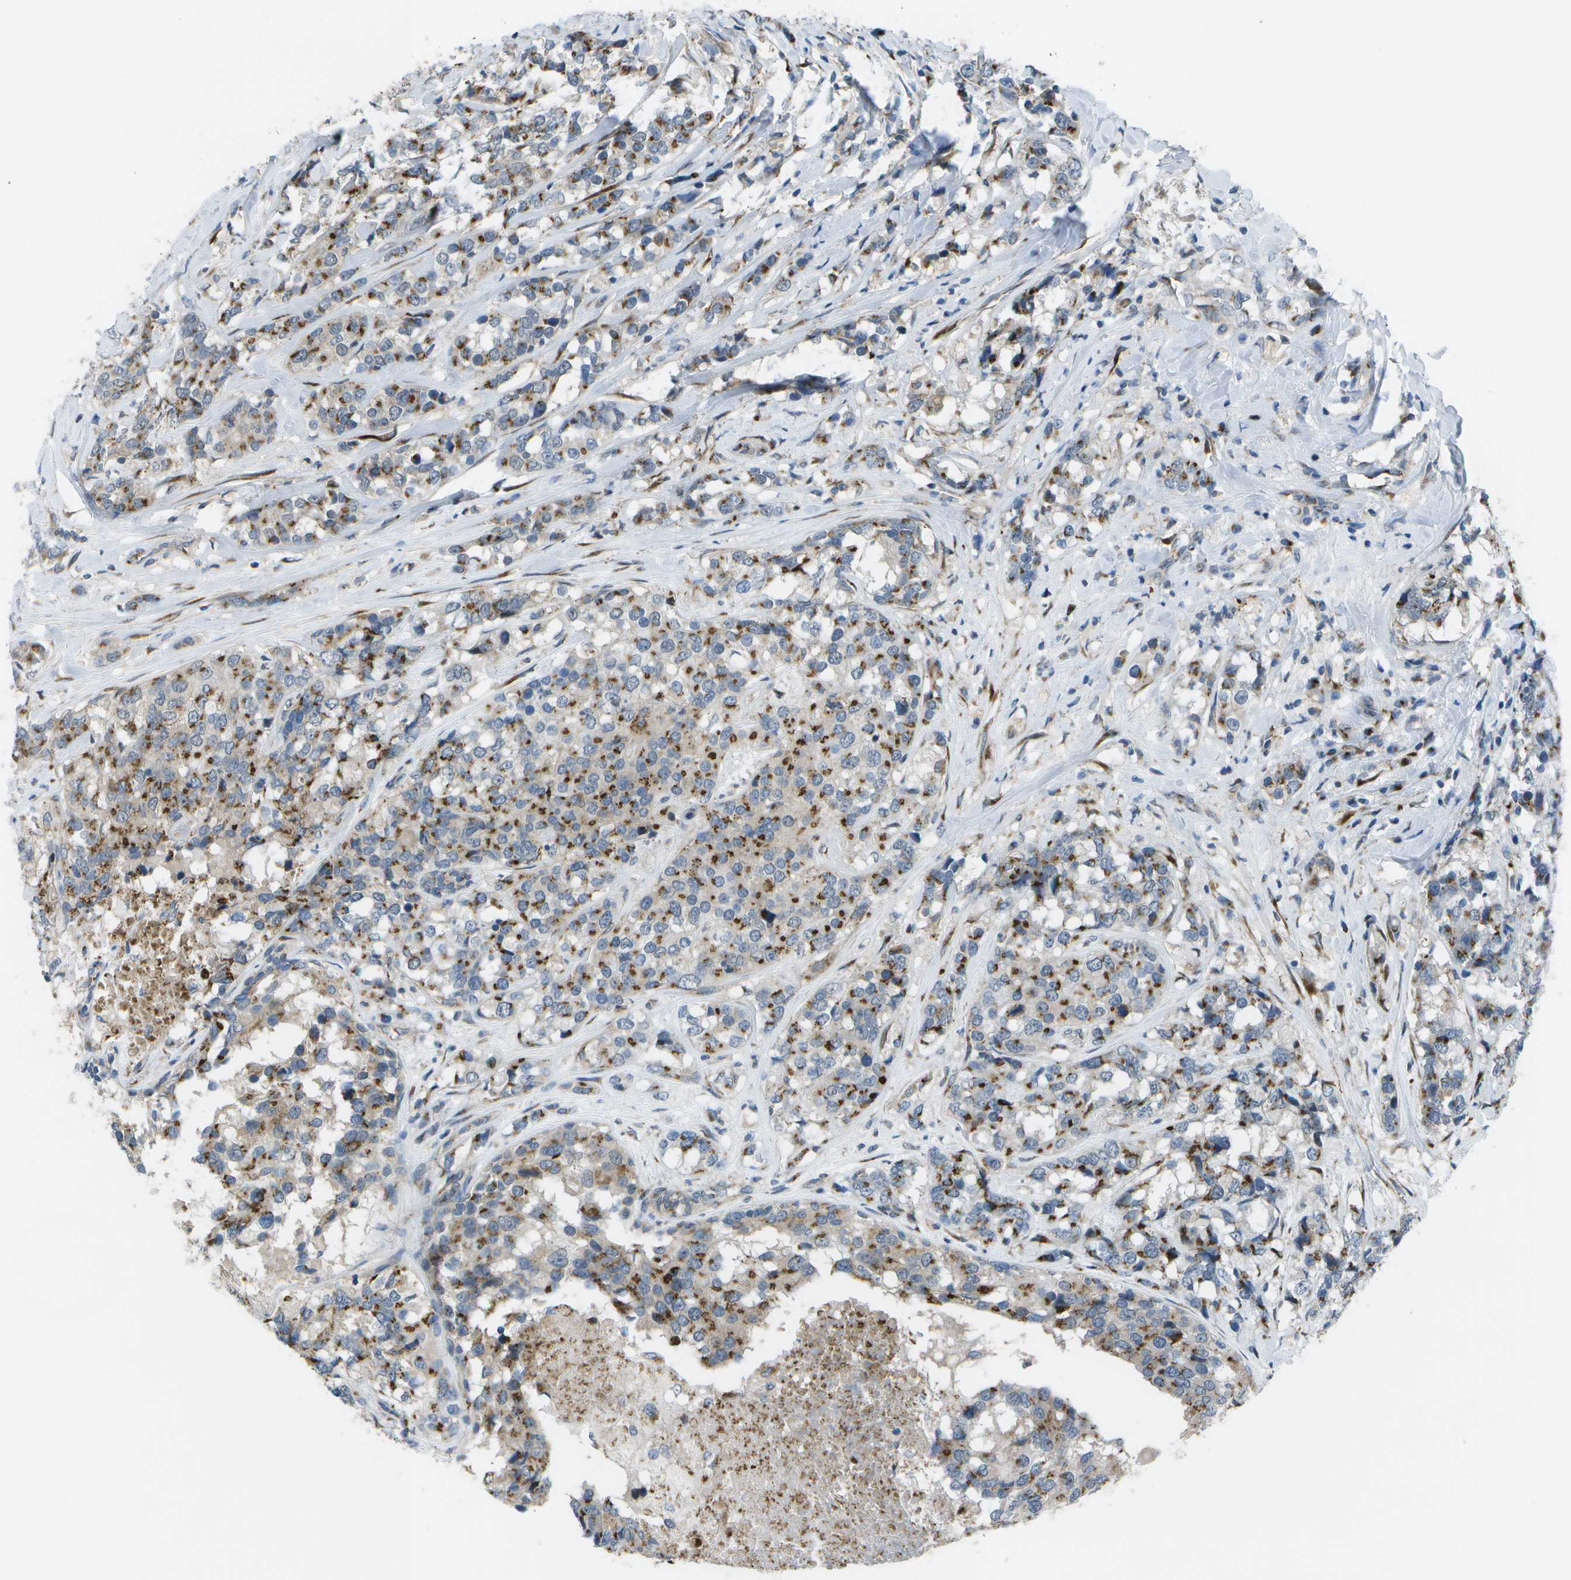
{"staining": {"intensity": "moderate", "quantity": ">75%", "location": "cytoplasmic/membranous"}, "tissue": "breast cancer", "cell_type": "Tumor cells", "image_type": "cancer", "snomed": [{"axis": "morphology", "description": "Lobular carcinoma"}, {"axis": "topography", "description": "Breast"}], "caption": "There is medium levels of moderate cytoplasmic/membranous expression in tumor cells of lobular carcinoma (breast), as demonstrated by immunohistochemical staining (brown color).", "gene": "QSOX2", "patient": {"sex": "female", "age": 59}}